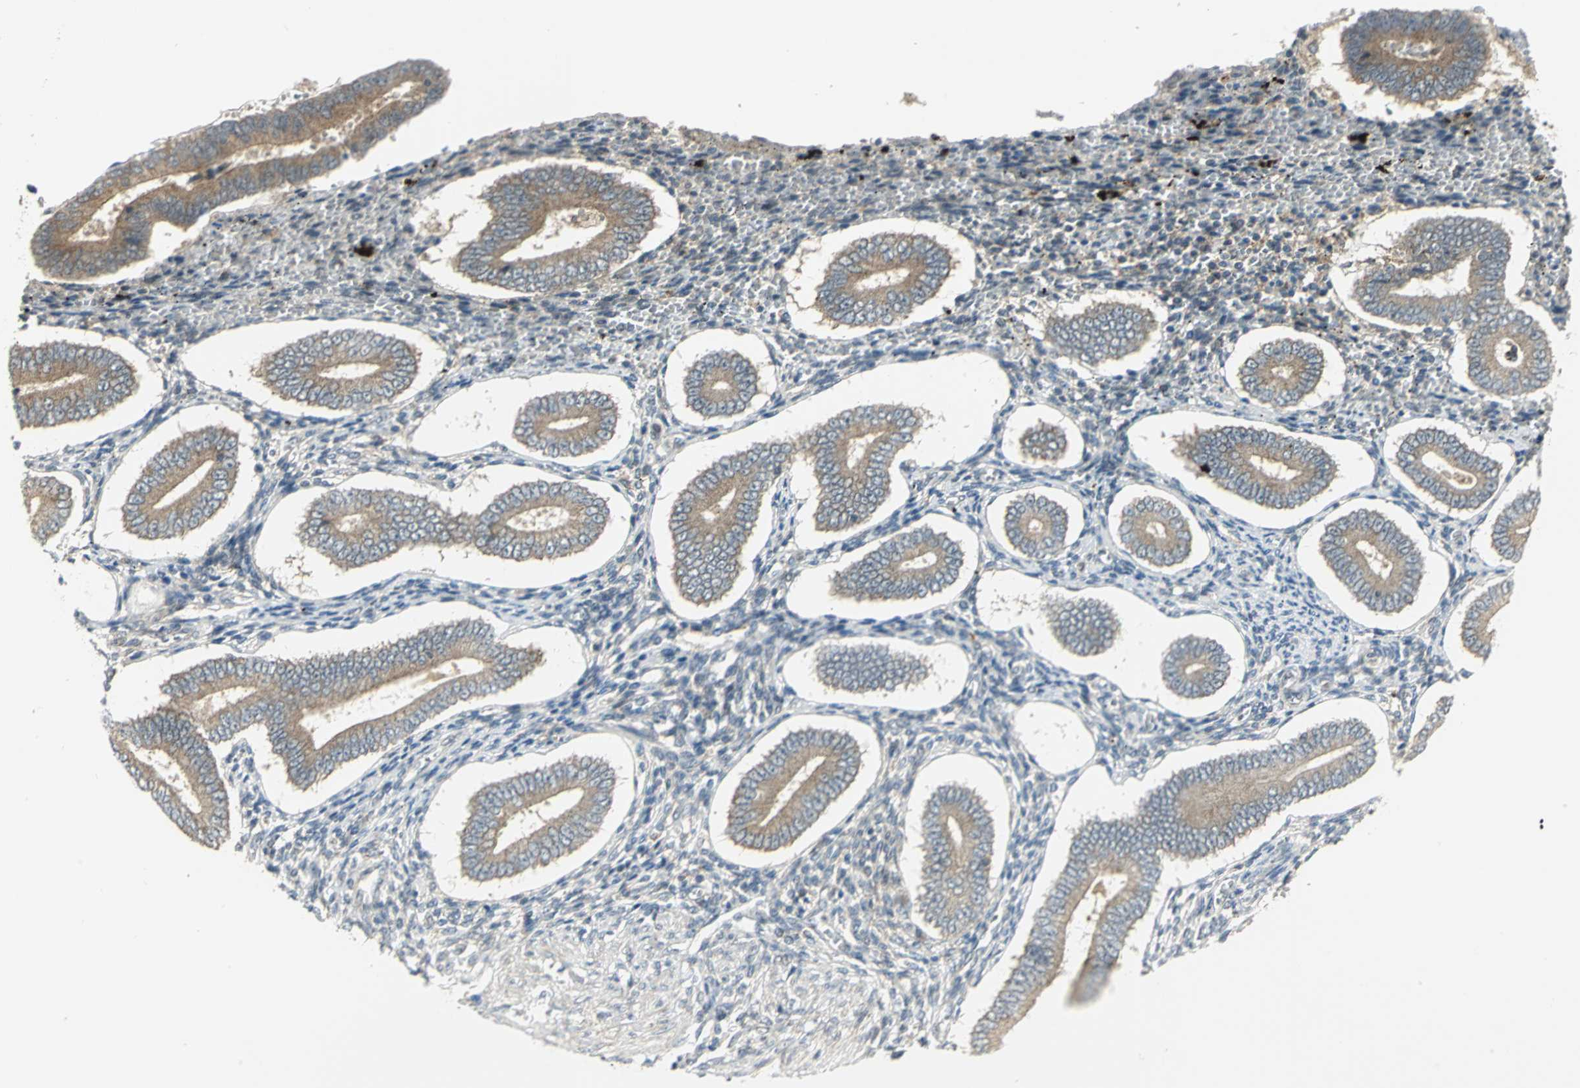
{"staining": {"intensity": "negative", "quantity": "none", "location": "none"}, "tissue": "endometrium", "cell_type": "Cells in endometrial stroma", "image_type": "normal", "snomed": [{"axis": "morphology", "description": "Normal tissue, NOS"}, {"axis": "topography", "description": "Endometrium"}], "caption": "DAB immunohistochemical staining of unremarkable human endometrium exhibits no significant positivity in cells in endometrial stroma. (DAB (3,3'-diaminobenzidine) IHC, high magnification).", "gene": "MAPK8IP3", "patient": {"sex": "female", "age": 42}}